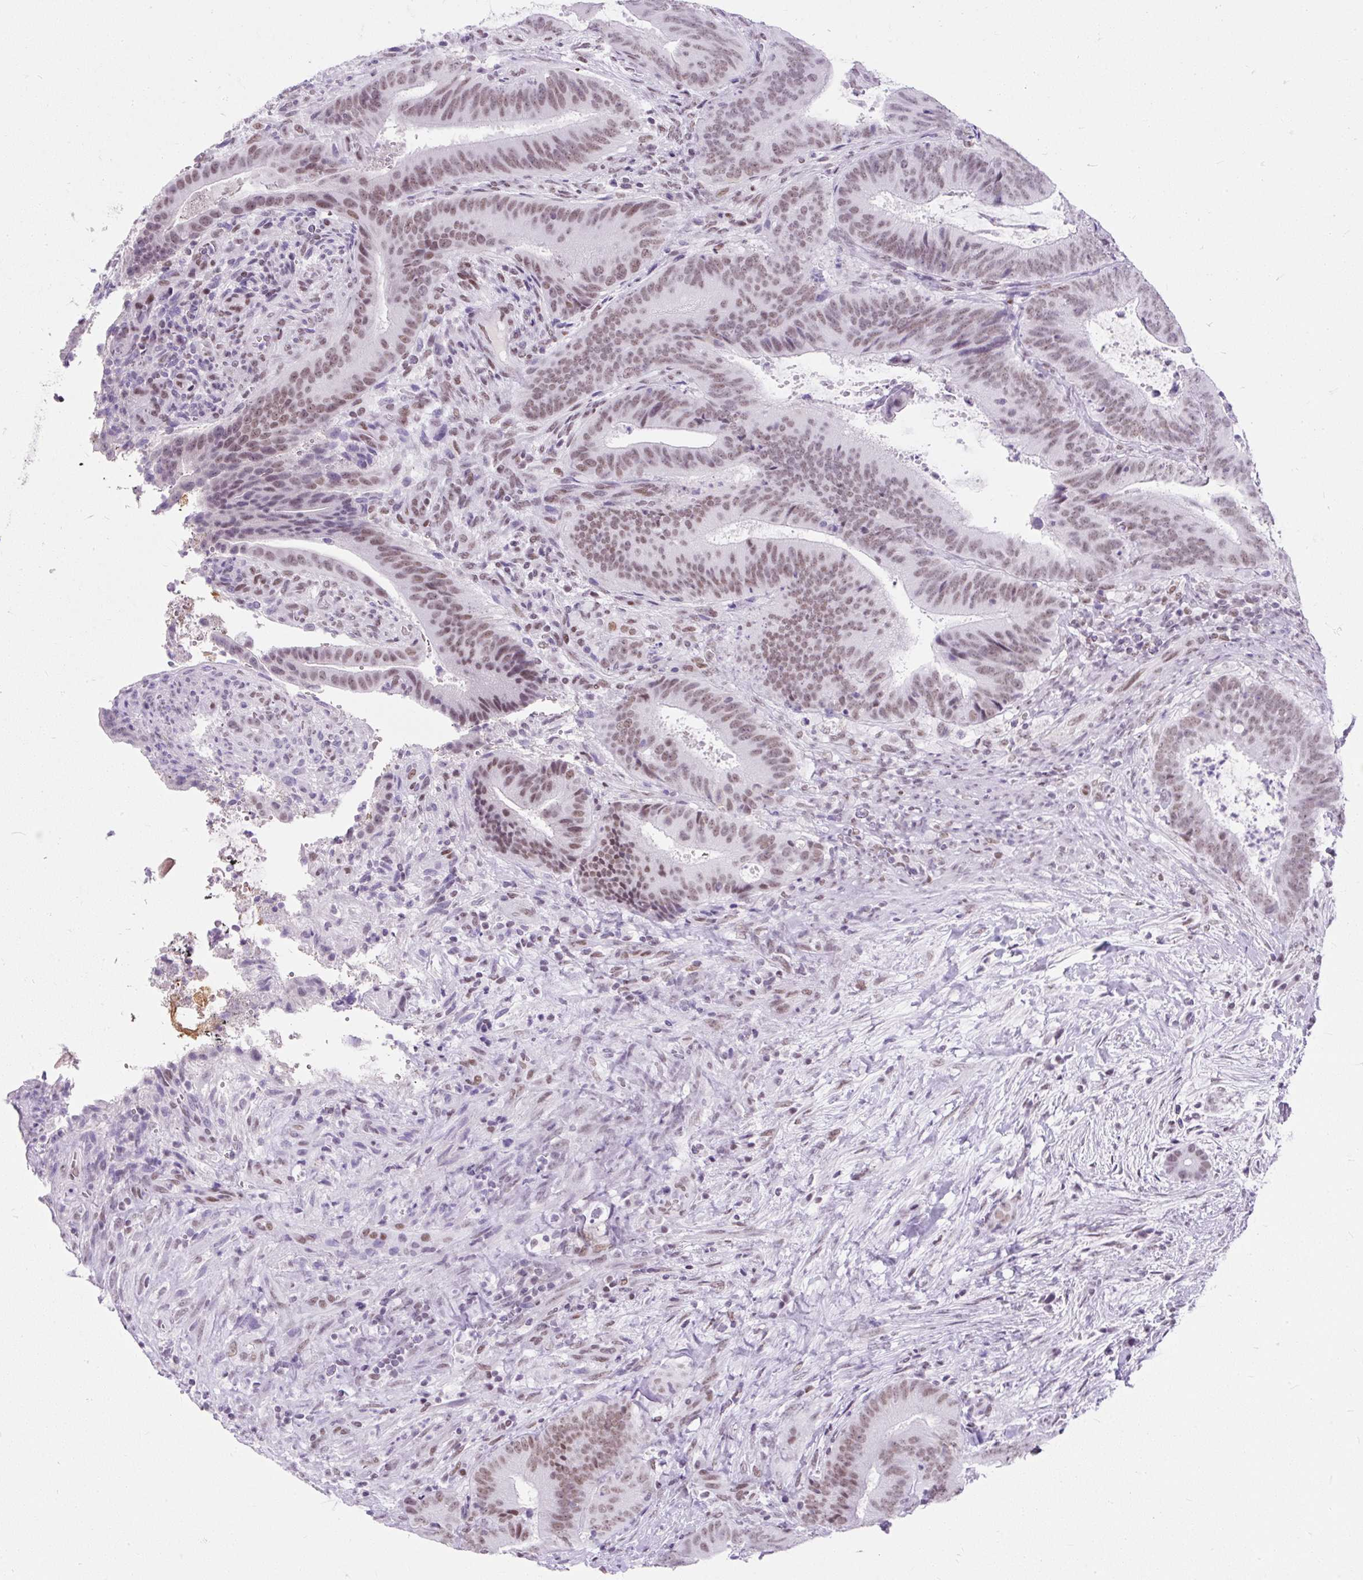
{"staining": {"intensity": "weak", "quantity": ">75%", "location": "nuclear"}, "tissue": "colorectal cancer", "cell_type": "Tumor cells", "image_type": "cancer", "snomed": [{"axis": "morphology", "description": "Adenocarcinoma, NOS"}, {"axis": "topography", "description": "Colon"}], "caption": "Colorectal adenocarcinoma tissue reveals weak nuclear staining in about >75% of tumor cells, visualized by immunohistochemistry.", "gene": "PLCXD2", "patient": {"sex": "female", "age": 43}}